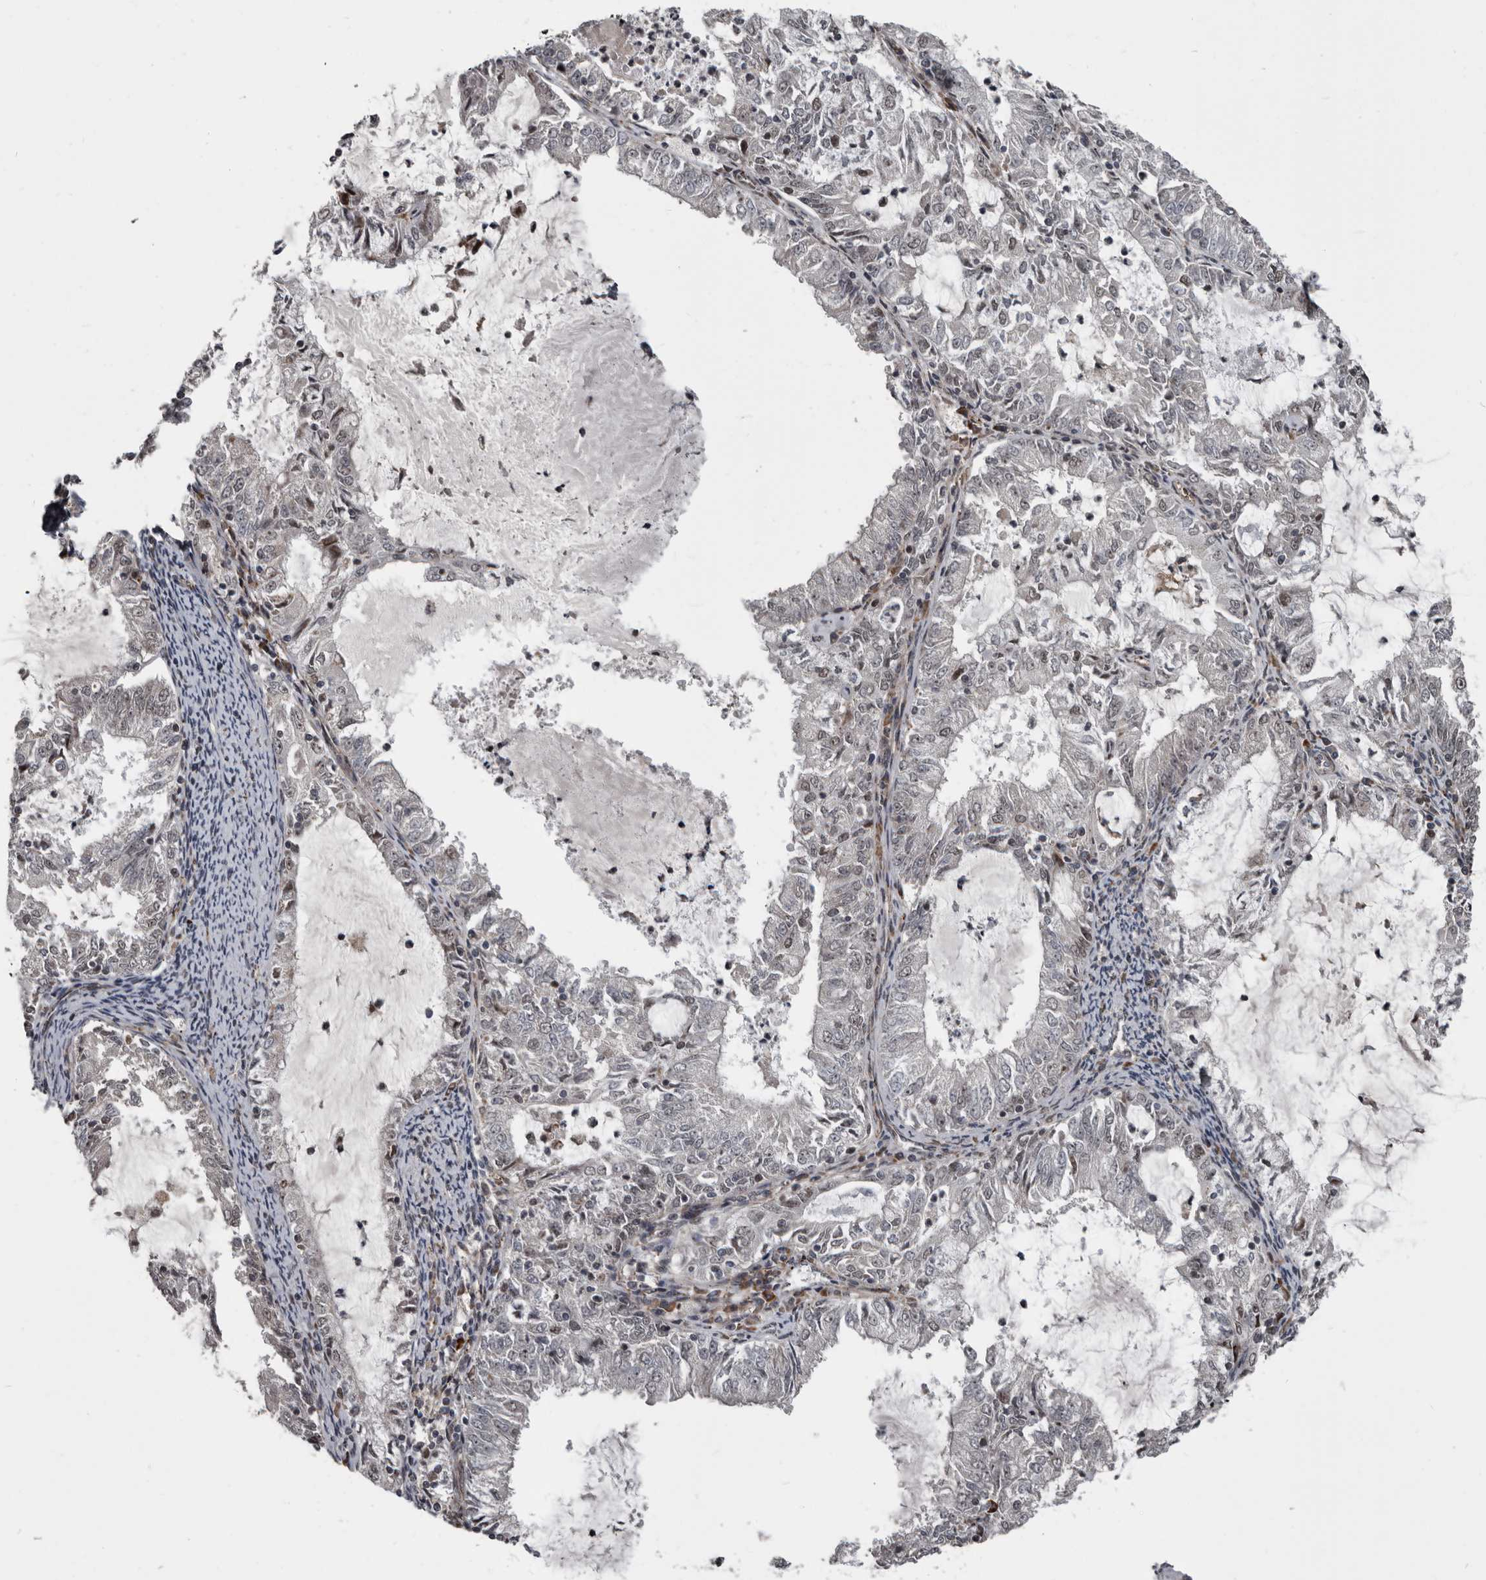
{"staining": {"intensity": "weak", "quantity": "<25%", "location": "nuclear"}, "tissue": "endometrial cancer", "cell_type": "Tumor cells", "image_type": "cancer", "snomed": [{"axis": "morphology", "description": "Adenocarcinoma, NOS"}, {"axis": "topography", "description": "Endometrium"}], "caption": "Human endometrial cancer stained for a protein using IHC shows no positivity in tumor cells.", "gene": "CHD1L", "patient": {"sex": "female", "age": 57}}